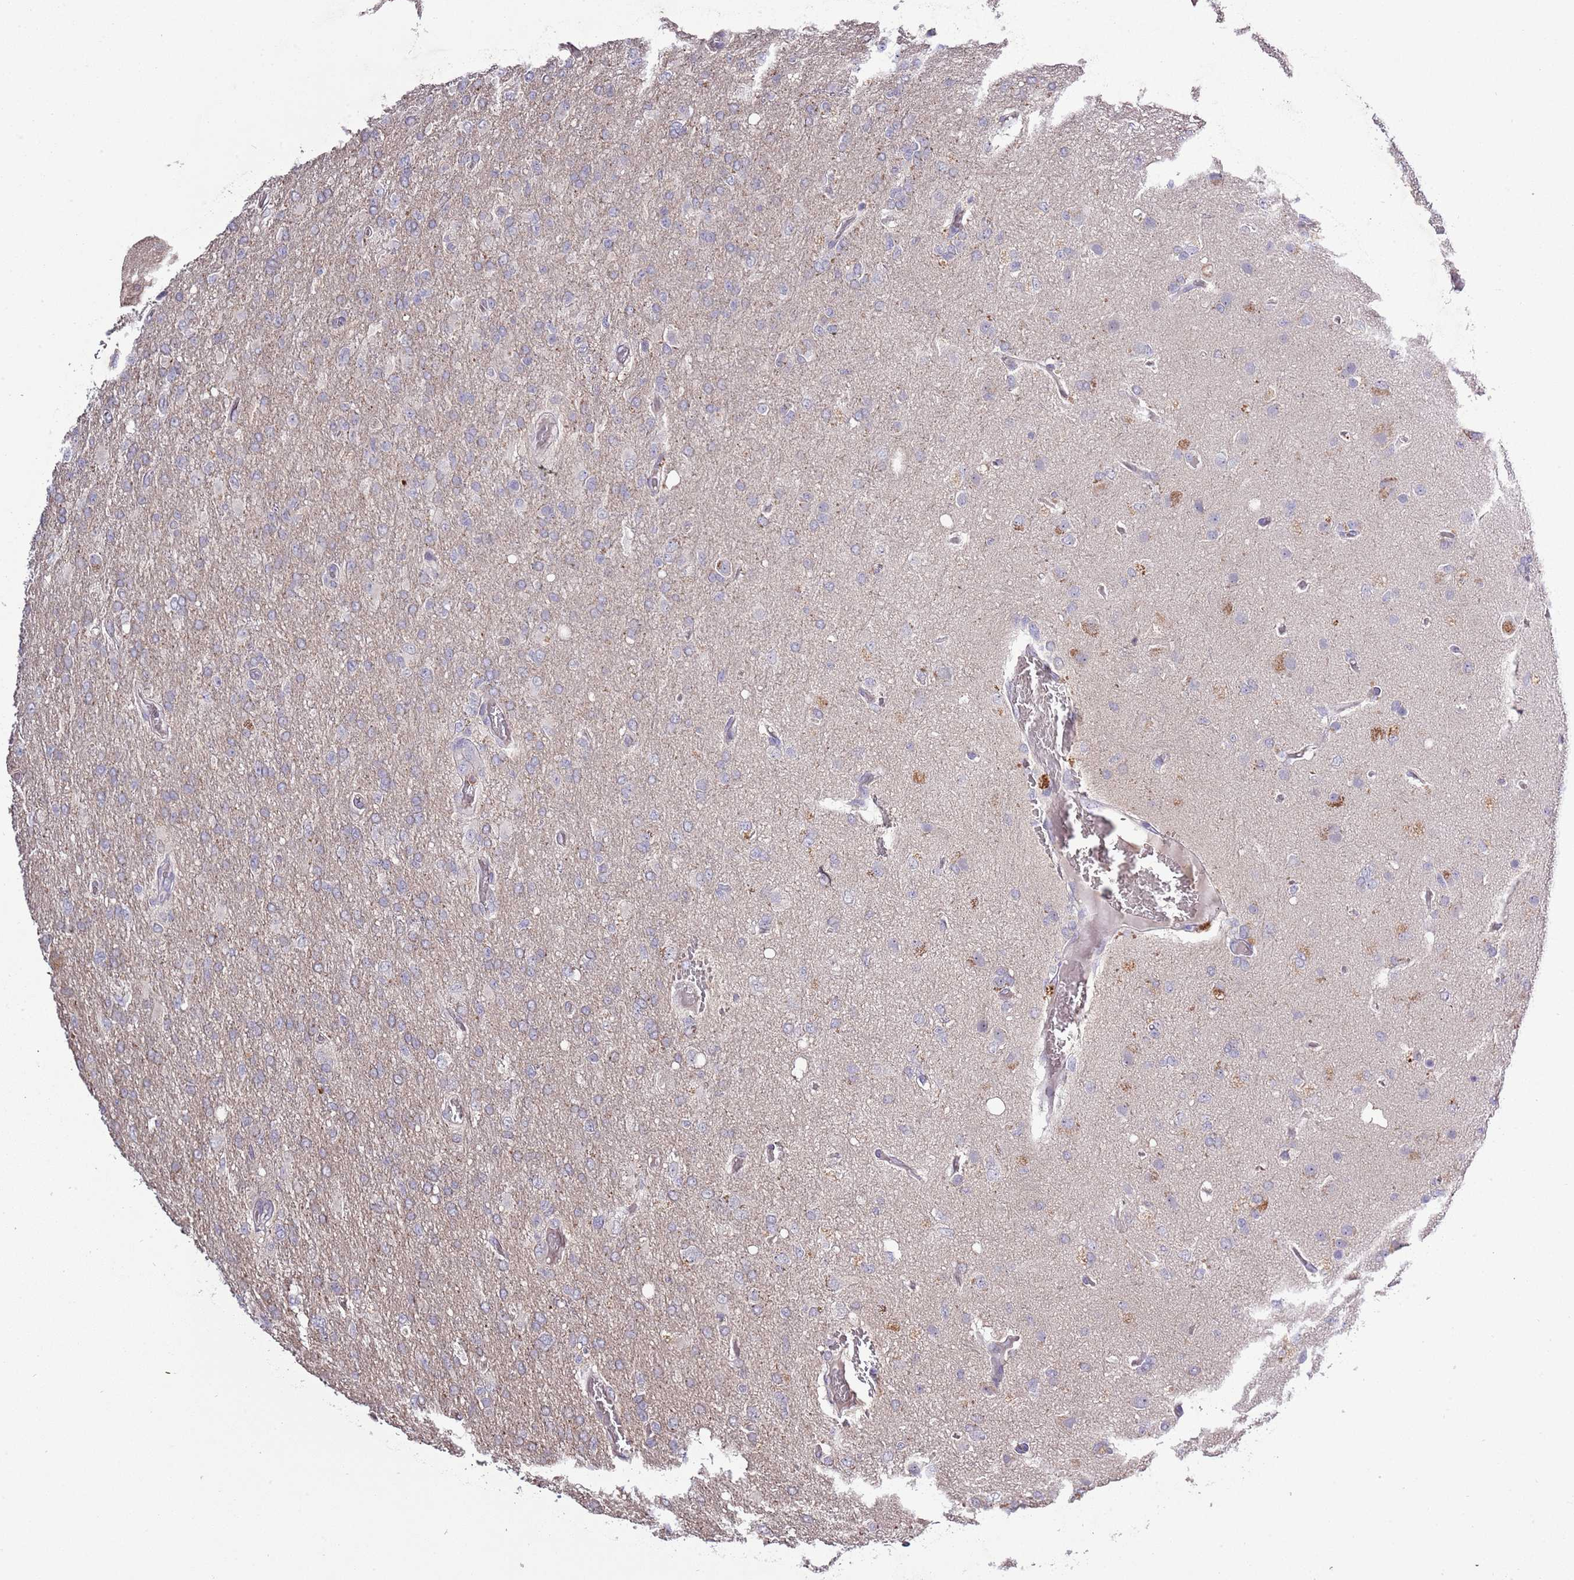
{"staining": {"intensity": "negative", "quantity": "none", "location": "none"}, "tissue": "glioma", "cell_type": "Tumor cells", "image_type": "cancer", "snomed": [{"axis": "morphology", "description": "Glioma, malignant, High grade"}, {"axis": "topography", "description": "Brain"}], "caption": "Immunohistochemistry image of malignant glioma (high-grade) stained for a protein (brown), which demonstrates no expression in tumor cells. (DAB immunohistochemistry (IHC) visualized using brightfield microscopy, high magnification).", "gene": "P2RY13", "patient": {"sex": "female", "age": 74}}